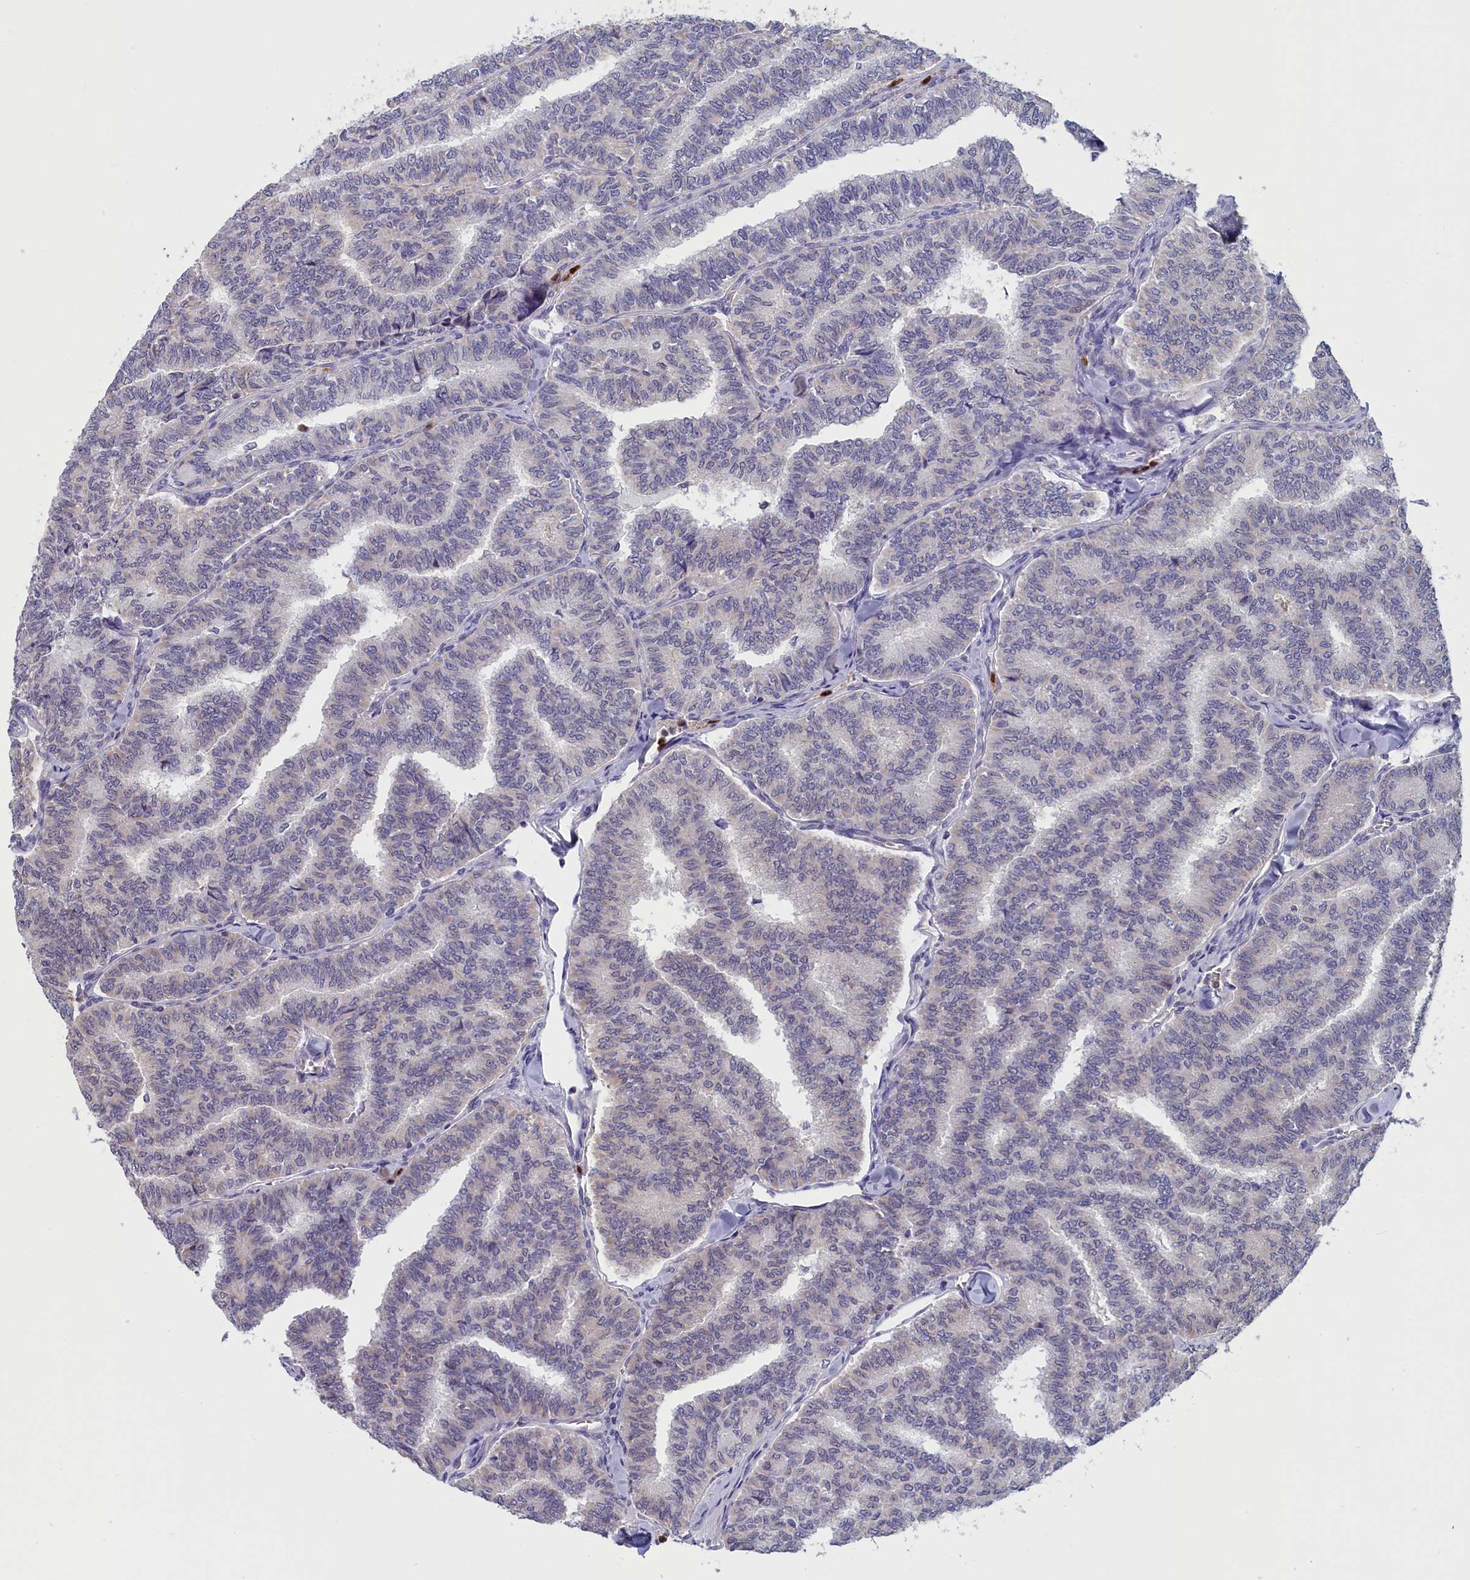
{"staining": {"intensity": "negative", "quantity": "none", "location": "none"}, "tissue": "thyroid cancer", "cell_type": "Tumor cells", "image_type": "cancer", "snomed": [{"axis": "morphology", "description": "Papillary adenocarcinoma, NOS"}, {"axis": "topography", "description": "Thyroid gland"}], "caption": "Tumor cells show no significant protein positivity in thyroid papillary adenocarcinoma.", "gene": "EPB41L4B", "patient": {"sex": "female", "age": 35}}